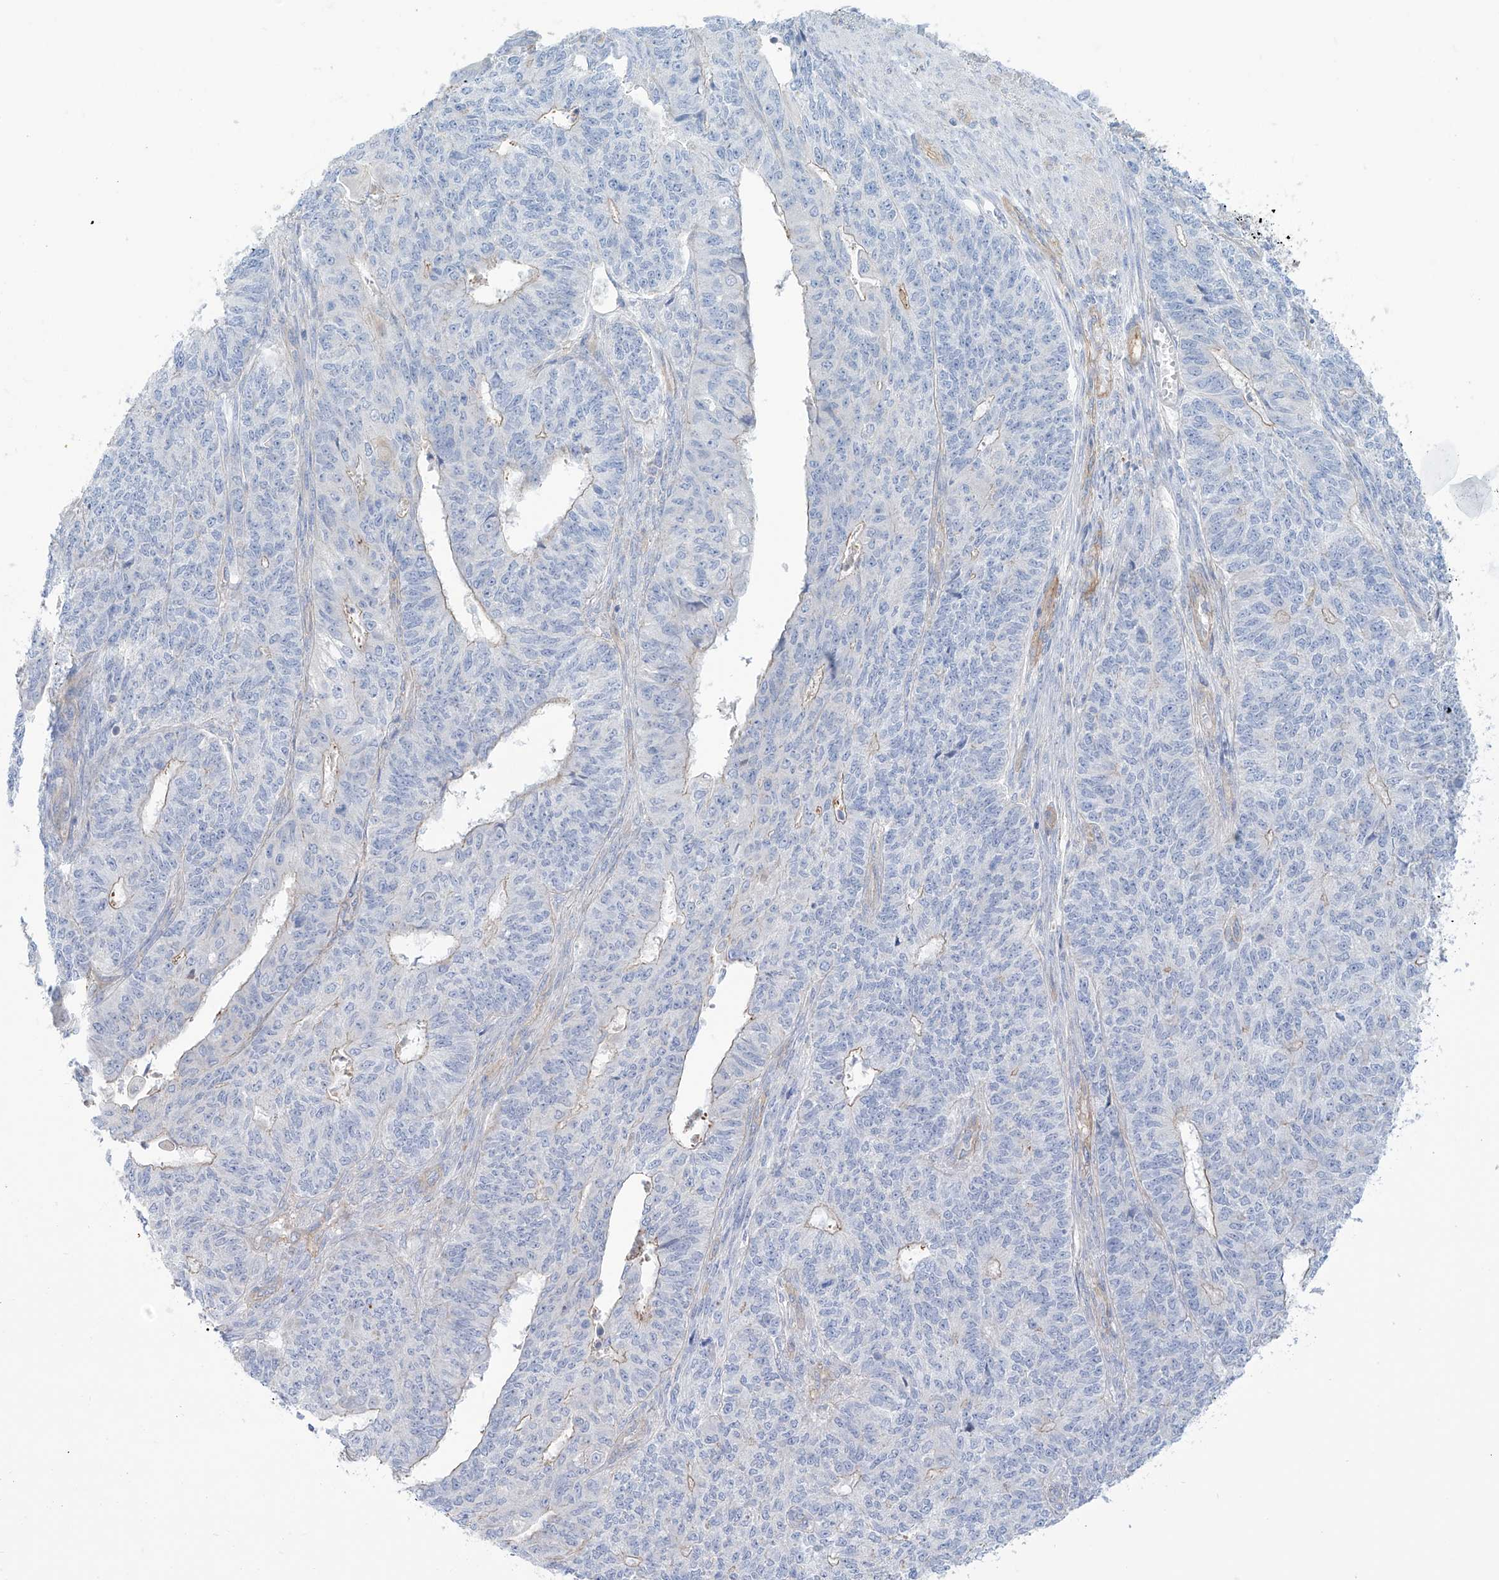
{"staining": {"intensity": "negative", "quantity": "none", "location": "none"}, "tissue": "endometrial cancer", "cell_type": "Tumor cells", "image_type": "cancer", "snomed": [{"axis": "morphology", "description": "Adenocarcinoma, NOS"}, {"axis": "topography", "description": "Endometrium"}], "caption": "Immunohistochemistry of human adenocarcinoma (endometrial) displays no staining in tumor cells.", "gene": "TMEM209", "patient": {"sex": "female", "age": 32}}